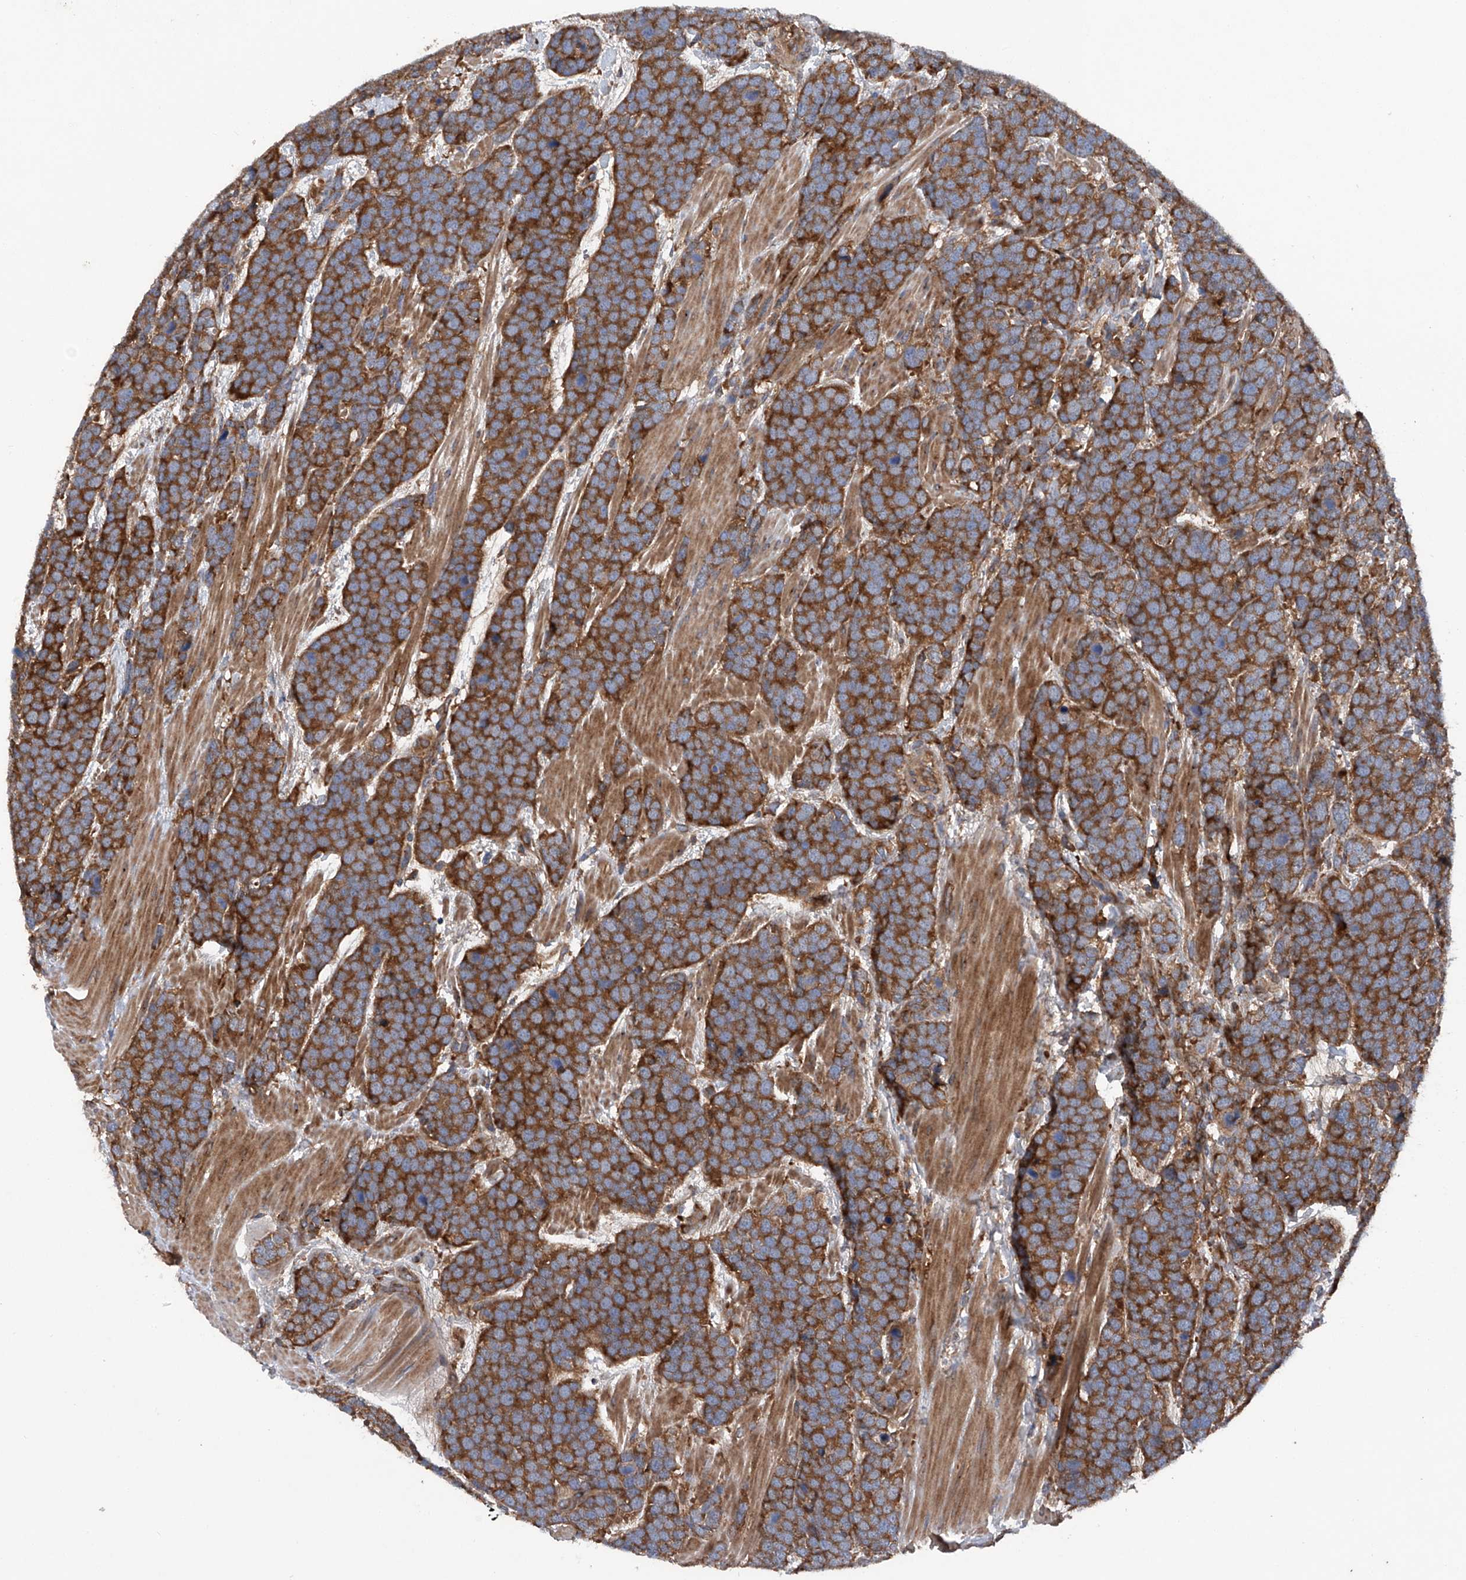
{"staining": {"intensity": "strong", "quantity": ">75%", "location": "cytoplasmic/membranous"}, "tissue": "urothelial cancer", "cell_type": "Tumor cells", "image_type": "cancer", "snomed": [{"axis": "morphology", "description": "Urothelial carcinoma, High grade"}, {"axis": "topography", "description": "Urinary bladder"}], "caption": "The histopathology image demonstrates staining of urothelial cancer, revealing strong cytoplasmic/membranous protein positivity (brown color) within tumor cells. The staining is performed using DAB (3,3'-diaminobenzidine) brown chromogen to label protein expression. The nuclei are counter-stained blue using hematoxylin.", "gene": "ASCC3", "patient": {"sex": "female", "age": 82}}